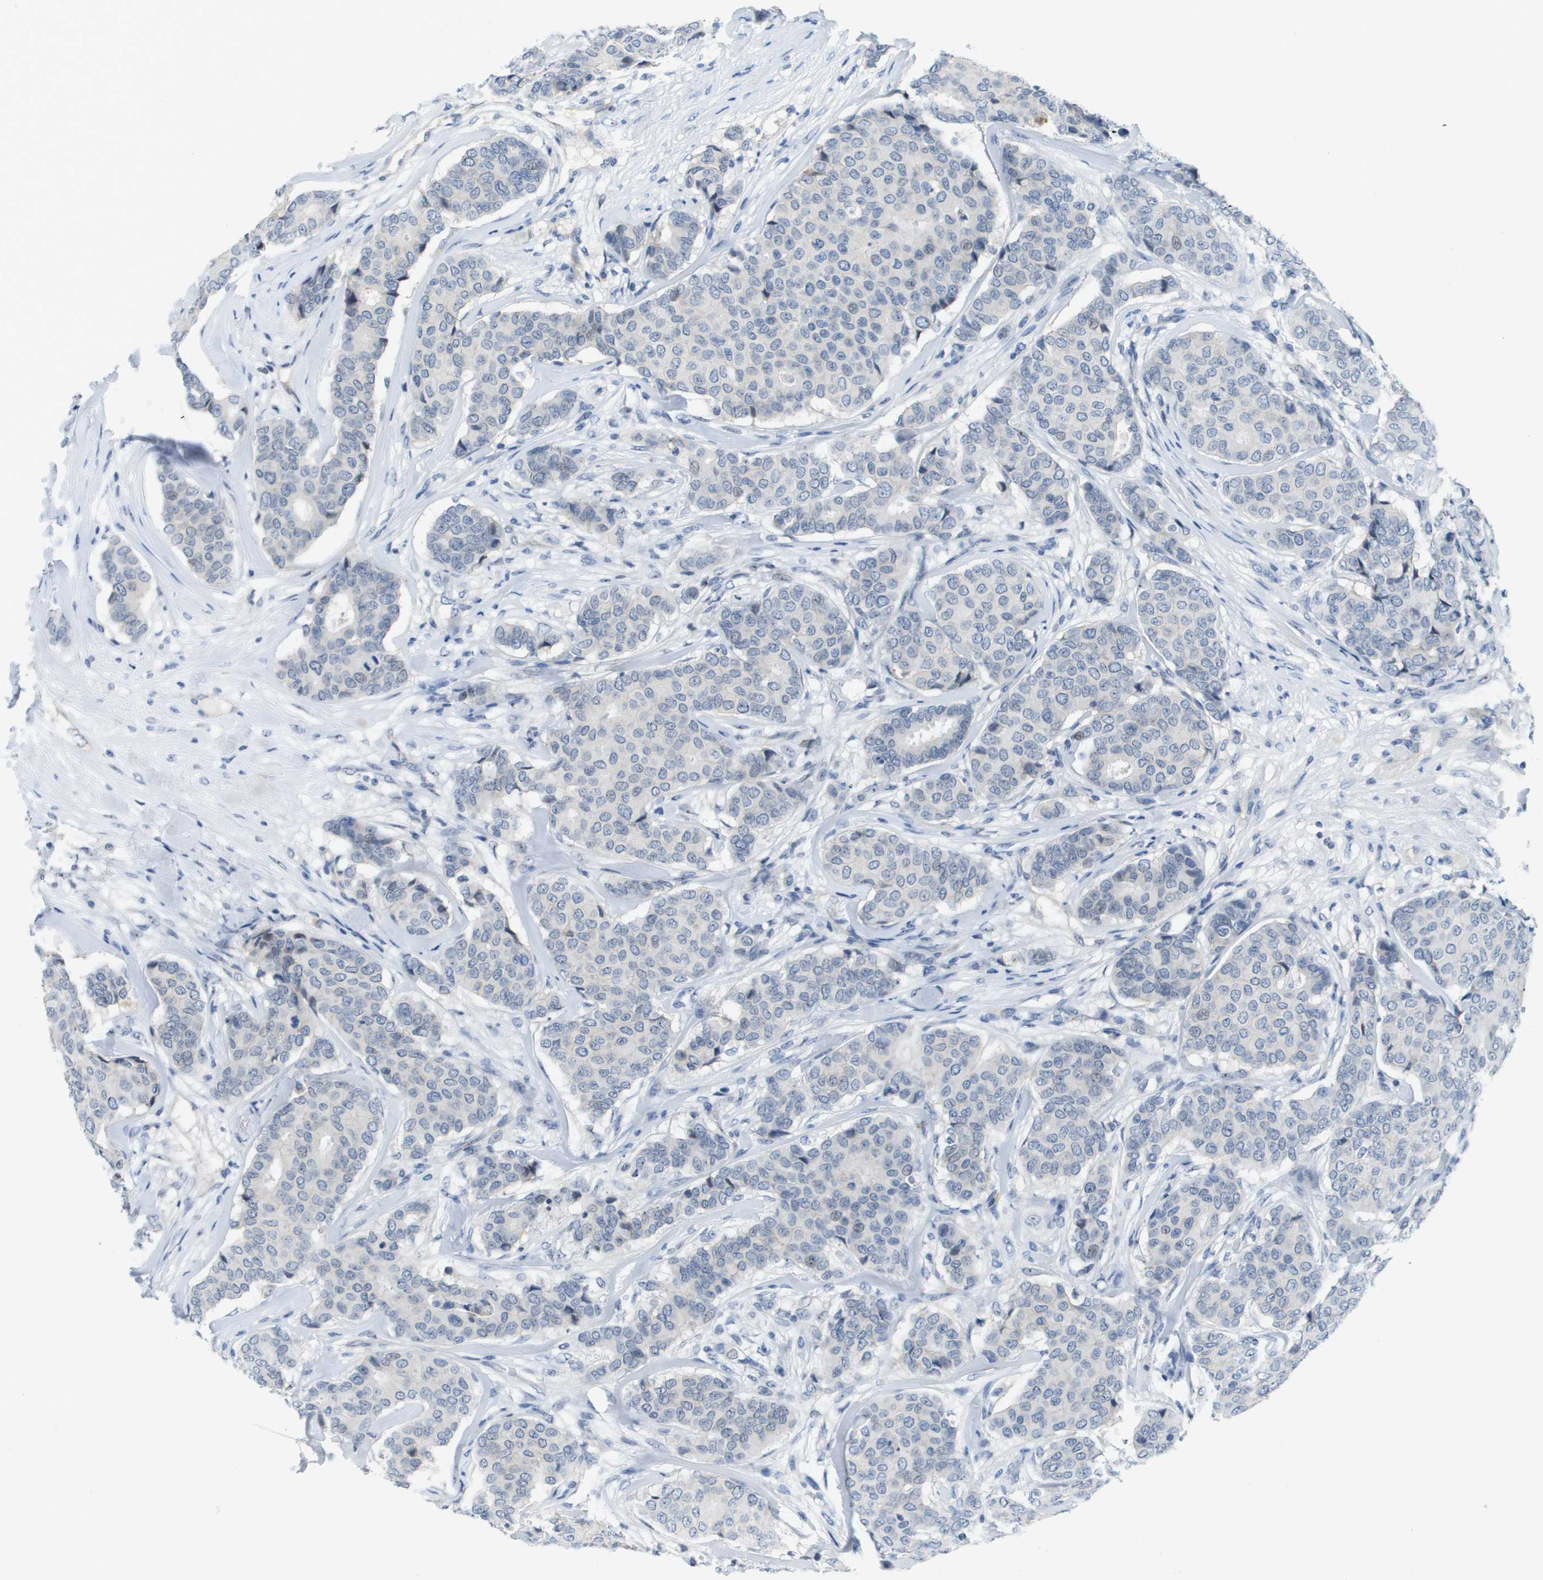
{"staining": {"intensity": "negative", "quantity": "none", "location": "none"}, "tissue": "breast cancer", "cell_type": "Tumor cells", "image_type": "cancer", "snomed": [{"axis": "morphology", "description": "Duct carcinoma"}, {"axis": "topography", "description": "Breast"}], "caption": "Image shows no protein positivity in tumor cells of breast cancer tissue.", "gene": "ITGA6", "patient": {"sex": "female", "age": 75}}